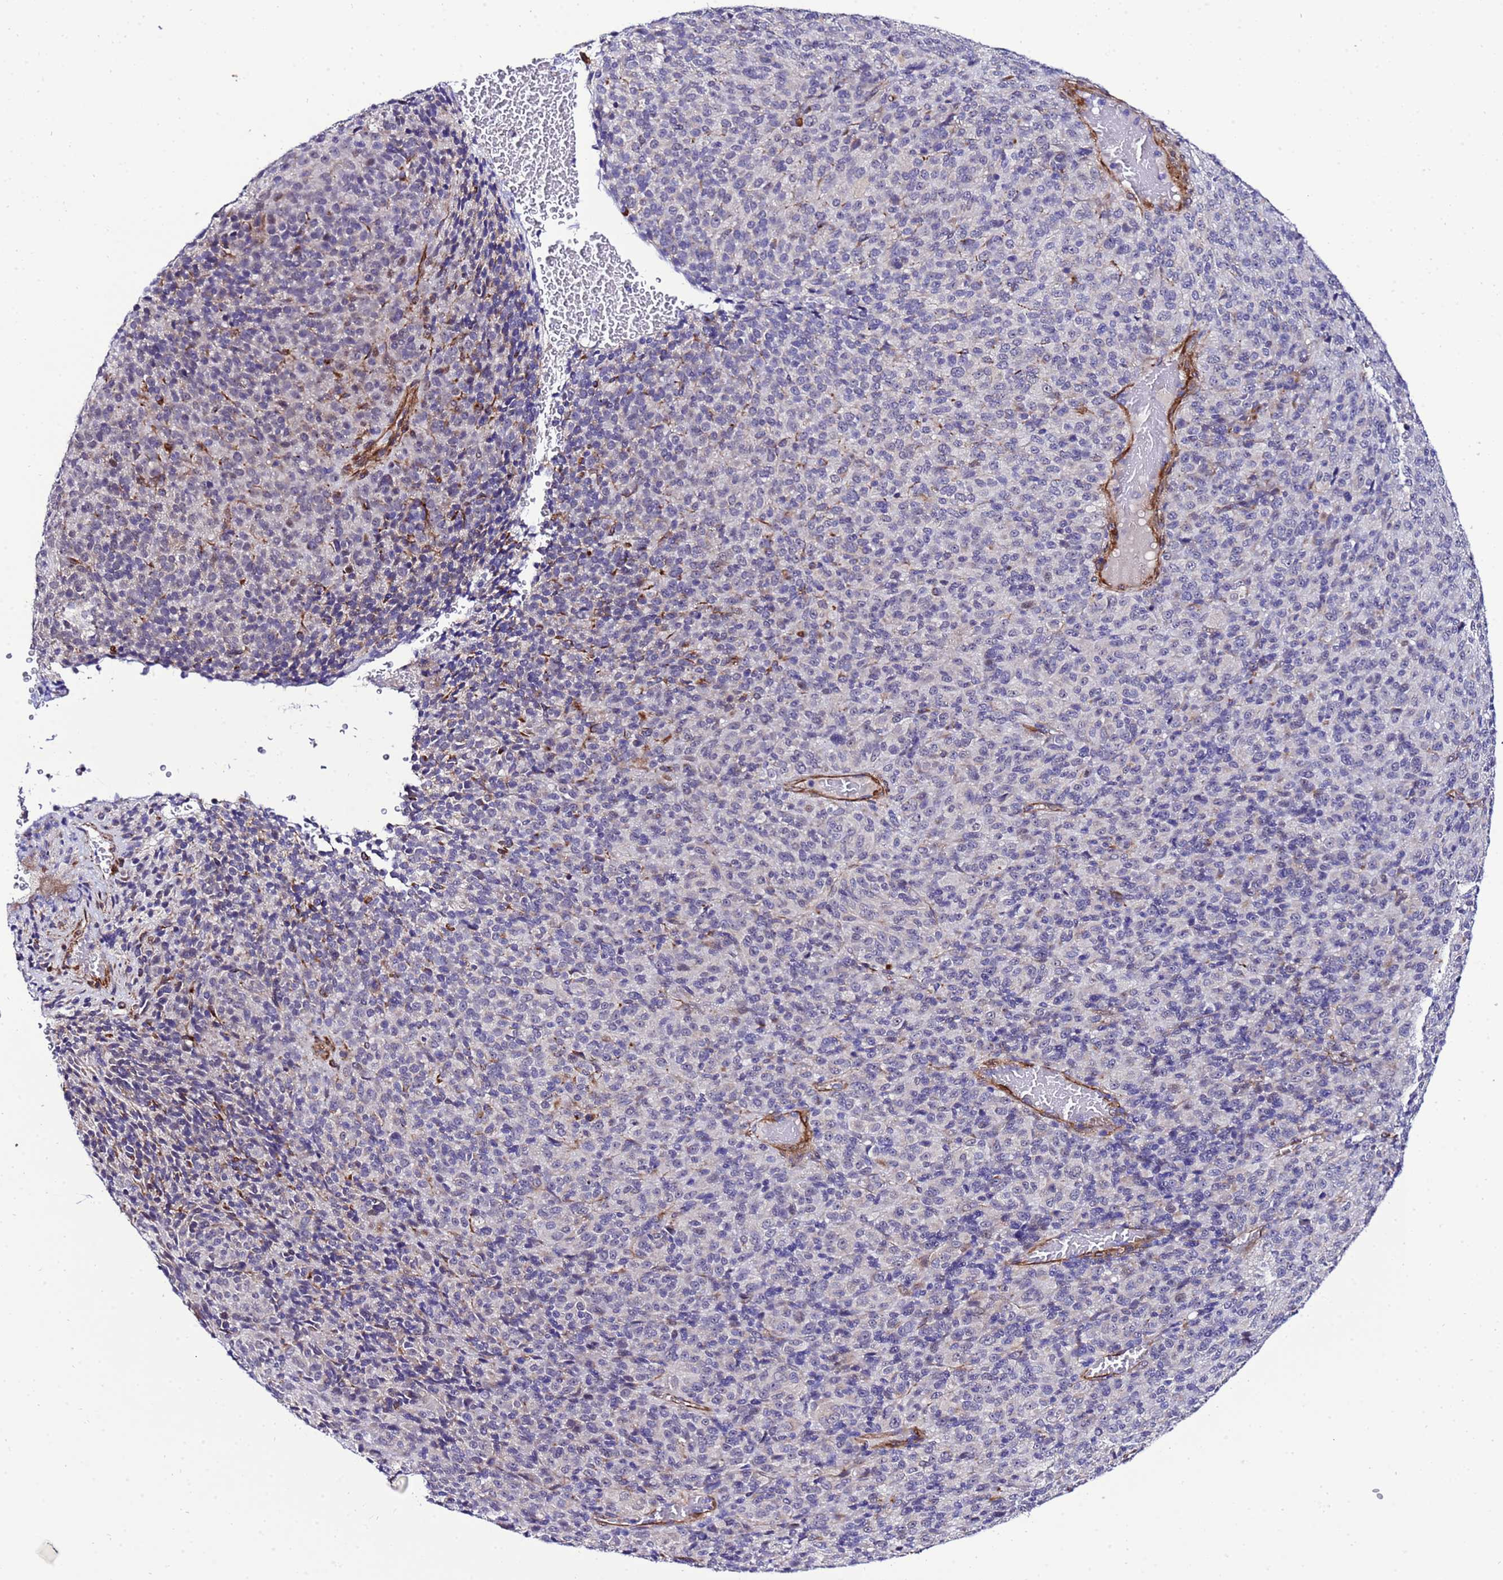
{"staining": {"intensity": "negative", "quantity": "none", "location": "none"}, "tissue": "melanoma", "cell_type": "Tumor cells", "image_type": "cancer", "snomed": [{"axis": "morphology", "description": "Malignant melanoma, Metastatic site"}, {"axis": "topography", "description": "Brain"}], "caption": "Malignant melanoma (metastatic site) was stained to show a protein in brown. There is no significant positivity in tumor cells.", "gene": "GZF1", "patient": {"sex": "female", "age": 56}}